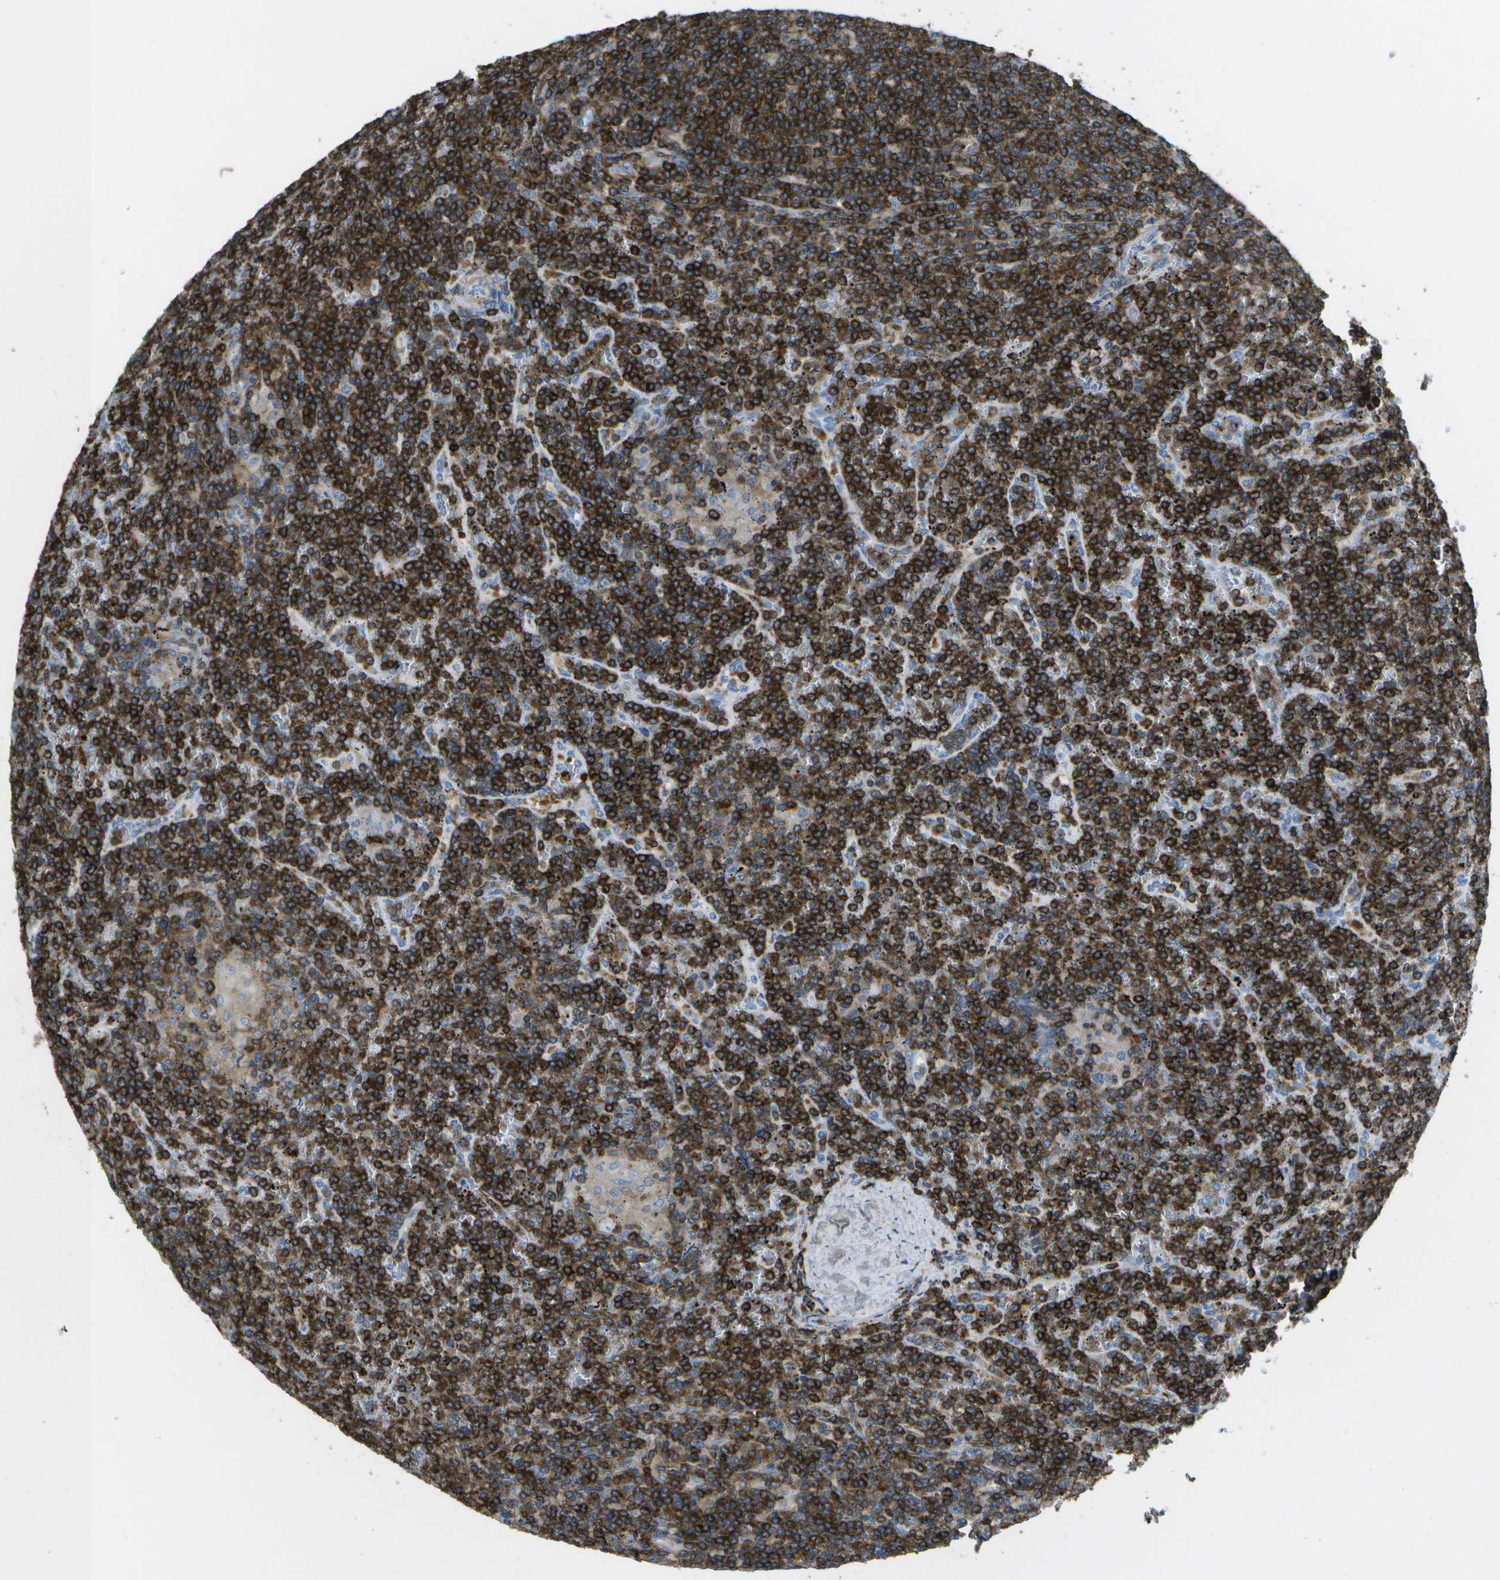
{"staining": {"intensity": "moderate", "quantity": ">75%", "location": "cytoplasmic/membranous"}, "tissue": "lymphoma", "cell_type": "Tumor cells", "image_type": "cancer", "snomed": [{"axis": "morphology", "description": "Malignant lymphoma, non-Hodgkin's type, Low grade"}, {"axis": "topography", "description": "Spleen"}], "caption": "A micrograph of malignant lymphoma, non-Hodgkin's type (low-grade) stained for a protein shows moderate cytoplasmic/membranous brown staining in tumor cells.", "gene": "RCSD1", "patient": {"sex": "female", "age": 19}}